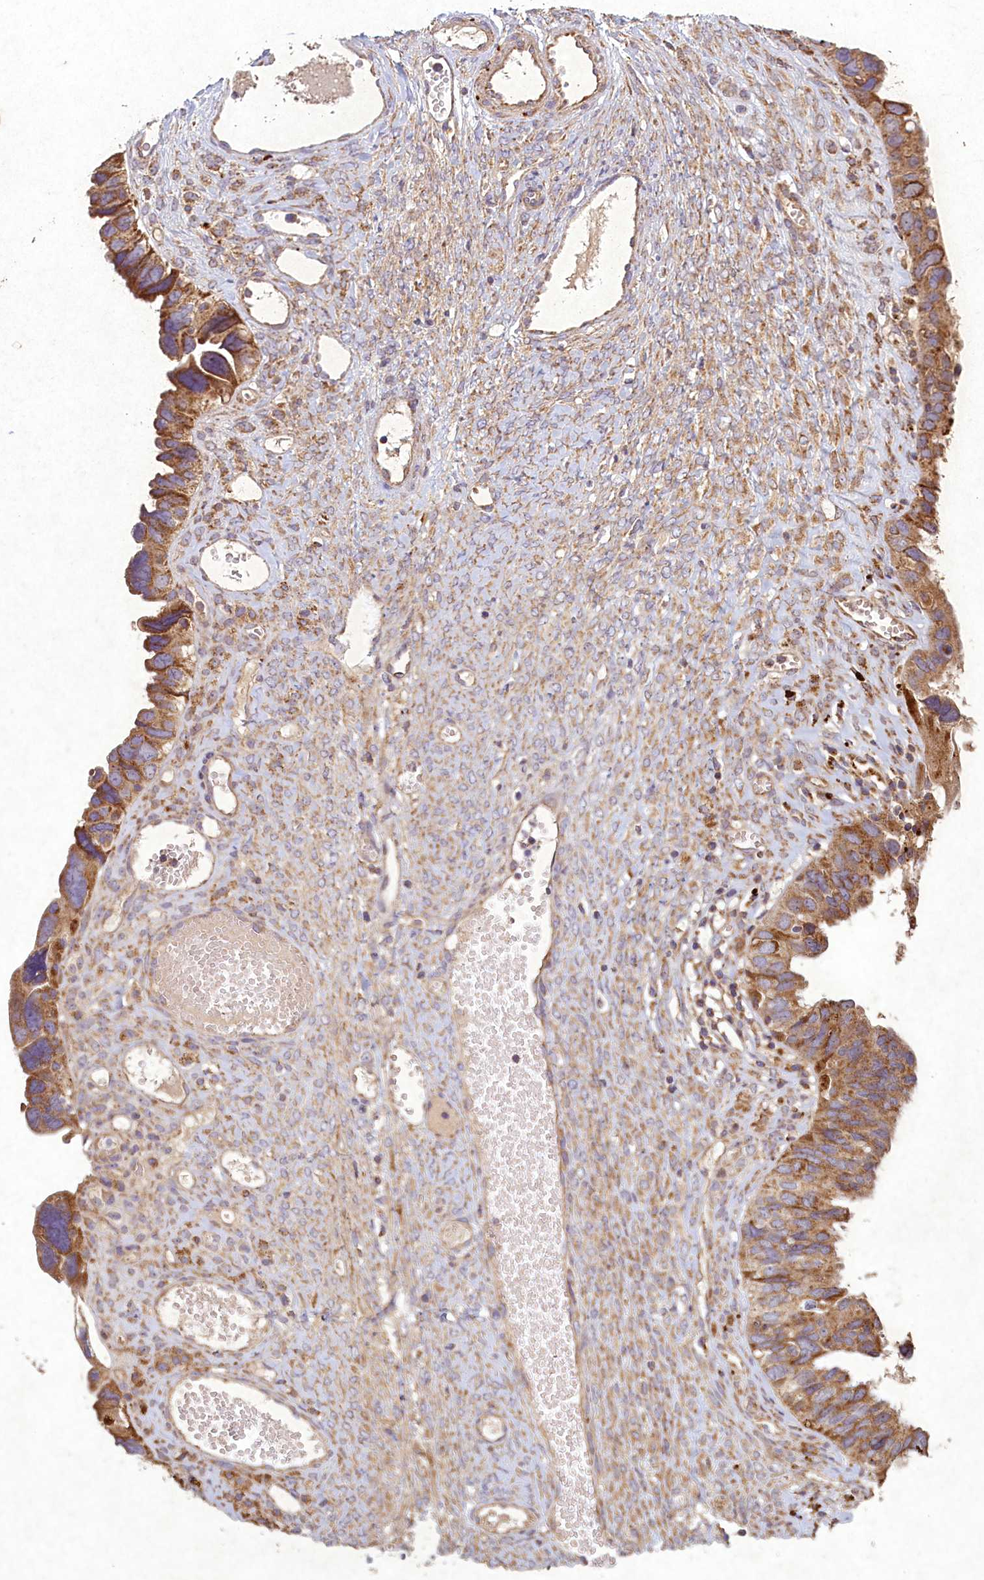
{"staining": {"intensity": "moderate", "quantity": ">75%", "location": "cytoplasmic/membranous"}, "tissue": "ovarian cancer", "cell_type": "Tumor cells", "image_type": "cancer", "snomed": [{"axis": "morphology", "description": "Cystadenocarcinoma, serous, NOS"}, {"axis": "topography", "description": "Ovary"}], "caption": "Ovarian cancer stained with DAB (3,3'-diaminobenzidine) immunohistochemistry shows medium levels of moderate cytoplasmic/membranous expression in approximately >75% of tumor cells.", "gene": "CIAO2B", "patient": {"sex": "female", "age": 79}}